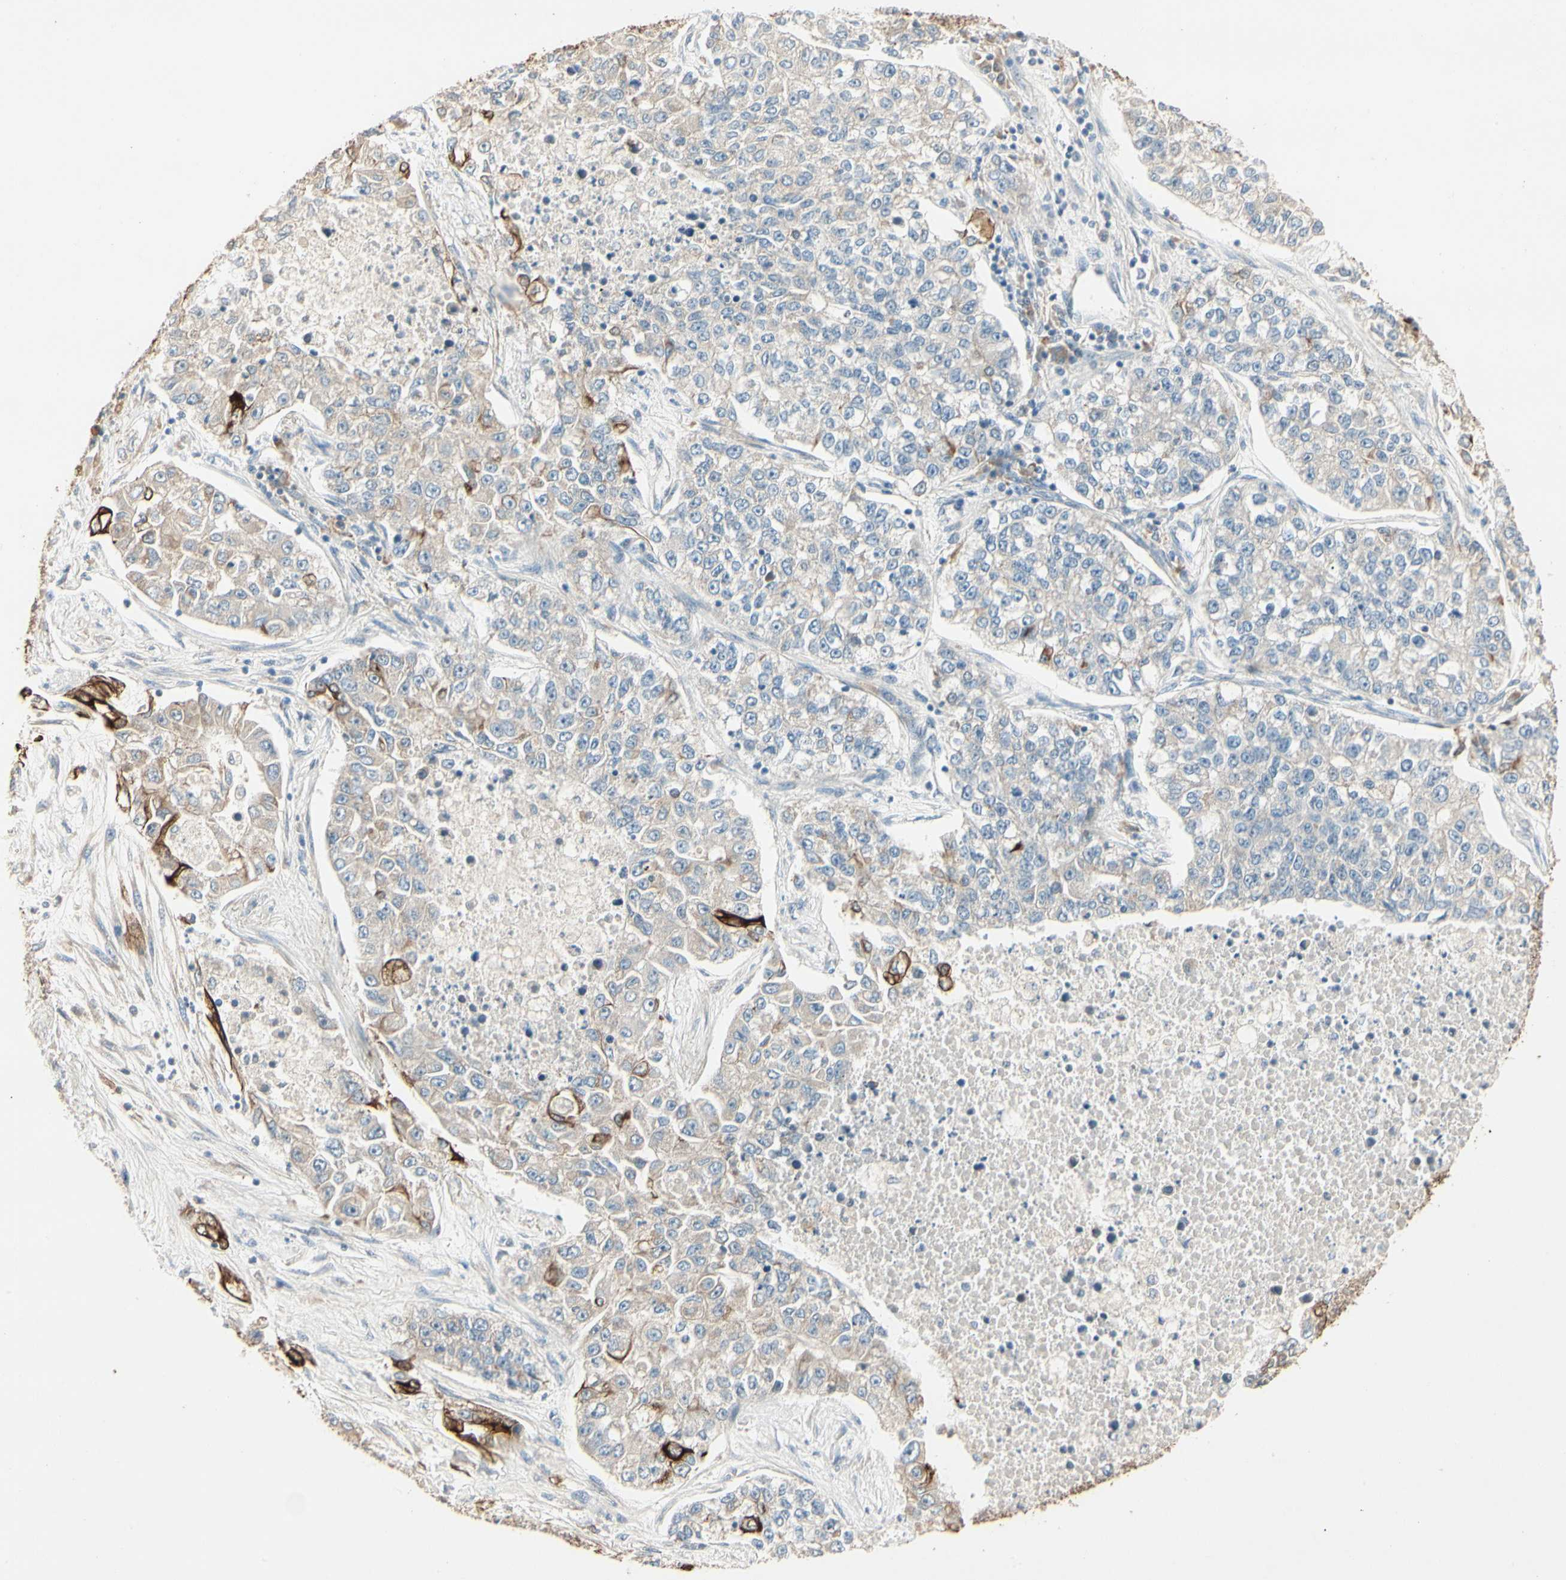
{"staining": {"intensity": "moderate", "quantity": "<25%", "location": "cytoplasmic/membranous"}, "tissue": "lung cancer", "cell_type": "Tumor cells", "image_type": "cancer", "snomed": [{"axis": "morphology", "description": "Adenocarcinoma, NOS"}, {"axis": "topography", "description": "Lung"}], "caption": "Human lung cancer (adenocarcinoma) stained with a protein marker demonstrates moderate staining in tumor cells.", "gene": "SKIL", "patient": {"sex": "male", "age": 49}}